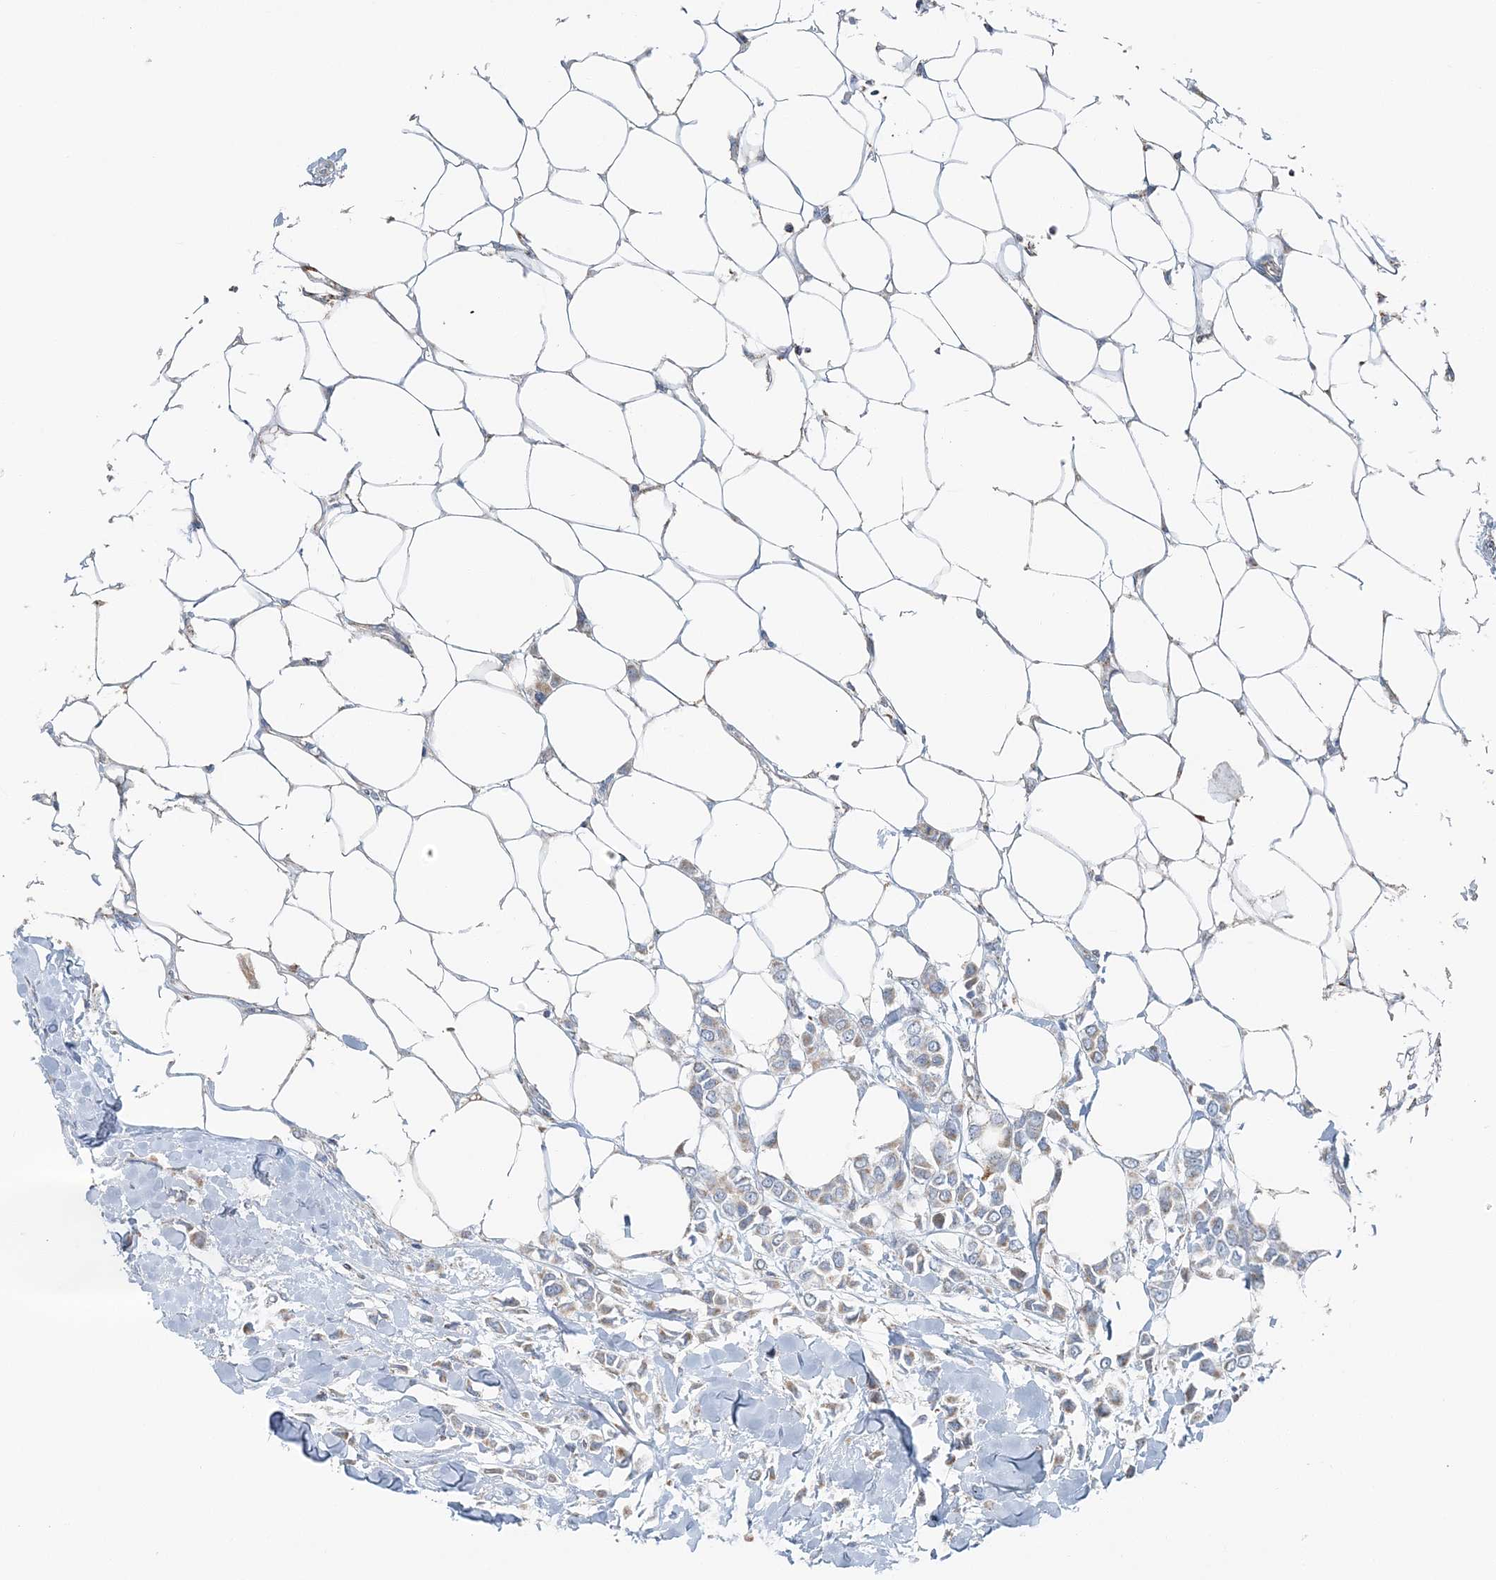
{"staining": {"intensity": "weak", "quantity": "25%-75%", "location": "cytoplasmic/membranous"}, "tissue": "breast cancer", "cell_type": "Tumor cells", "image_type": "cancer", "snomed": [{"axis": "morphology", "description": "Lobular carcinoma"}, {"axis": "topography", "description": "Breast"}], "caption": "Brown immunohistochemical staining in human breast cancer exhibits weak cytoplasmic/membranous expression in approximately 25%-75% of tumor cells.", "gene": "SLC22A16", "patient": {"sex": "female", "age": 51}}